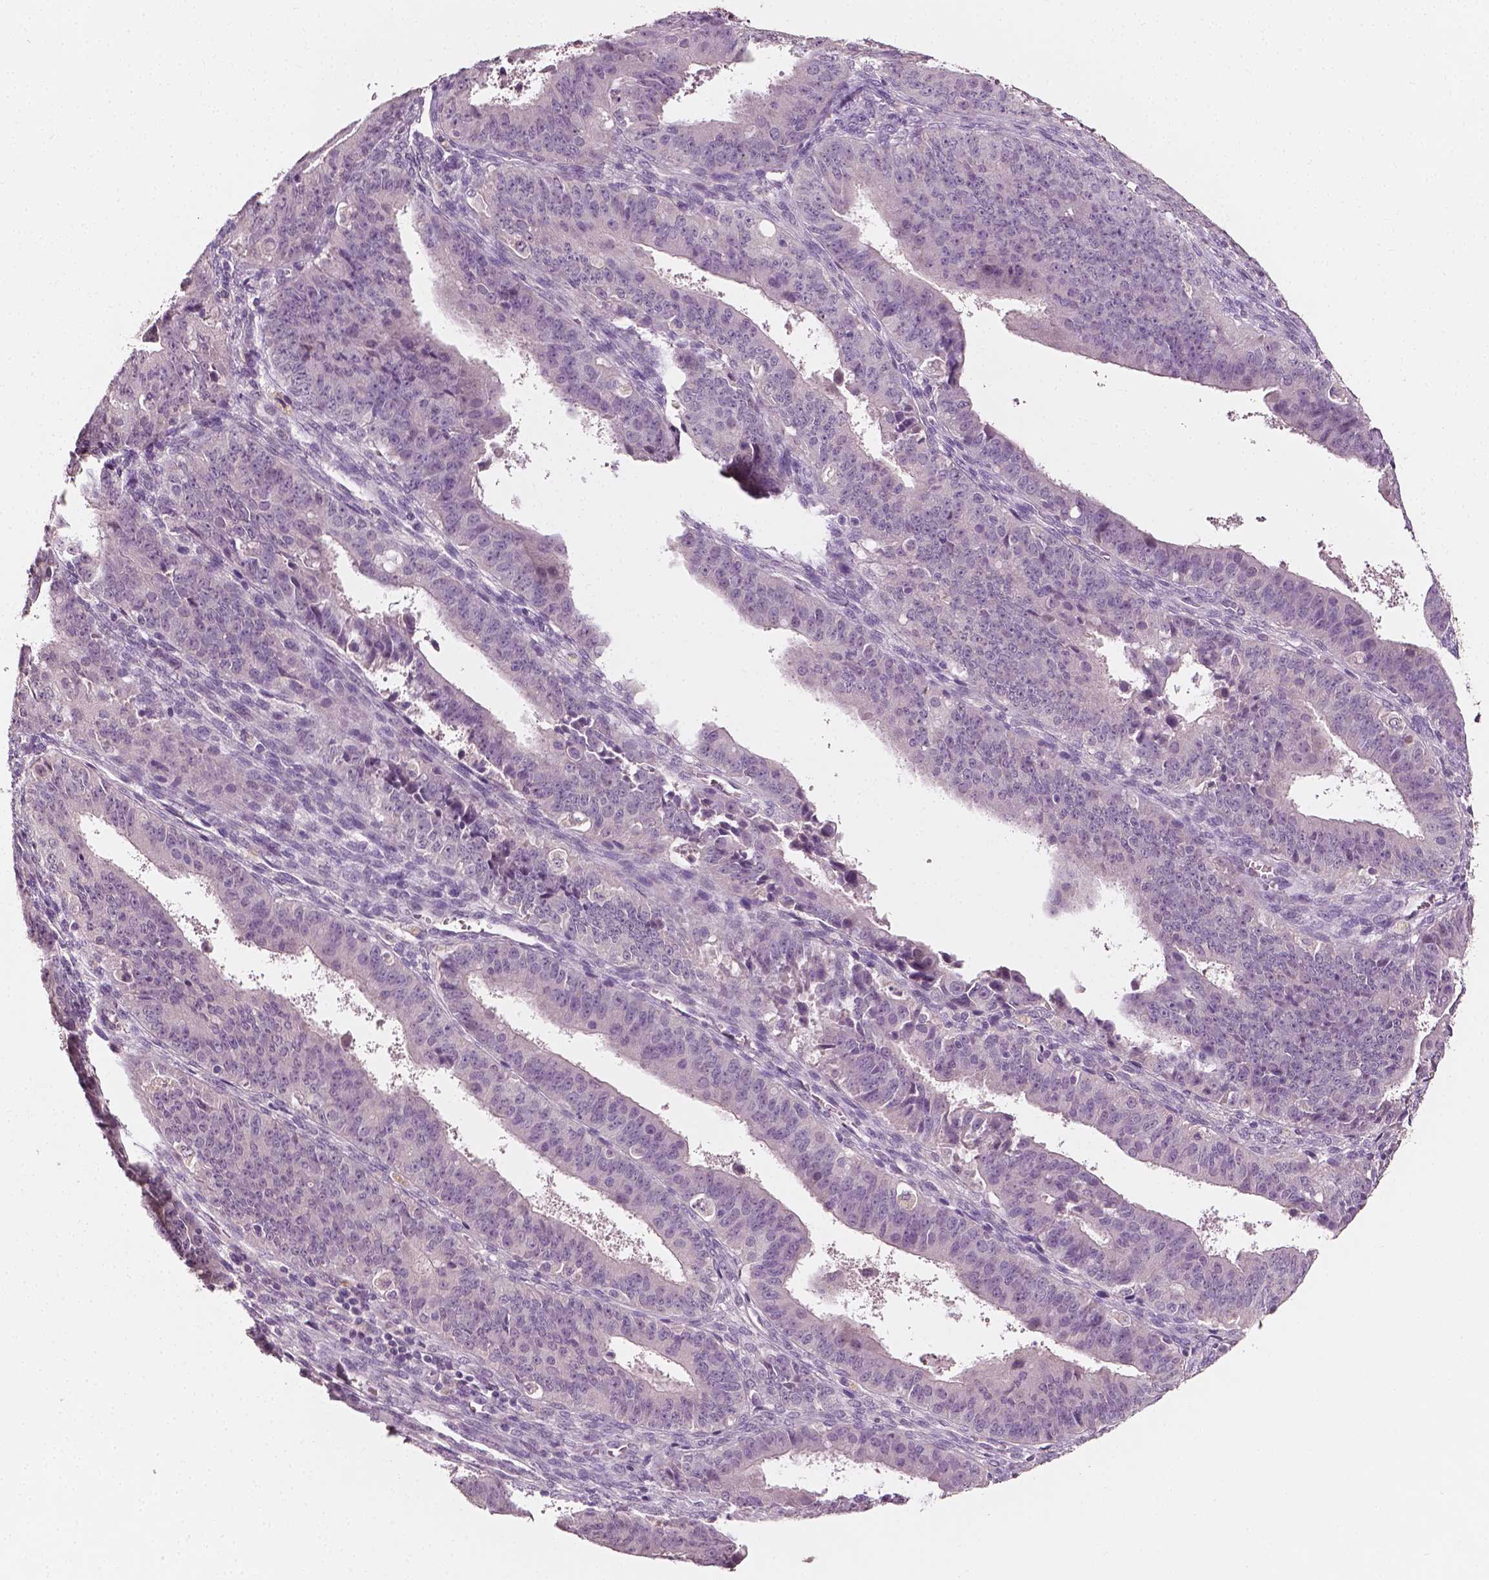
{"staining": {"intensity": "negative", "quantity": "none", "location": "none"}, "tissue": "ovarian cancer", "cell_type": "Tumor cells", "image_type": "cancer", "snomed": [{"axis": "morphology", "description": "Carcinoma, endometroid"}, {"axis": "topography", "description": "Ovary"}], "caption": "High power microscopy photomicrograph of an immunohistochemistry image of ovarian endometroid carcinoma, revealing no significant staining in tumor cells.", "gene": "PLA2R1", "patient": {"sex": "female", "age": 42}}